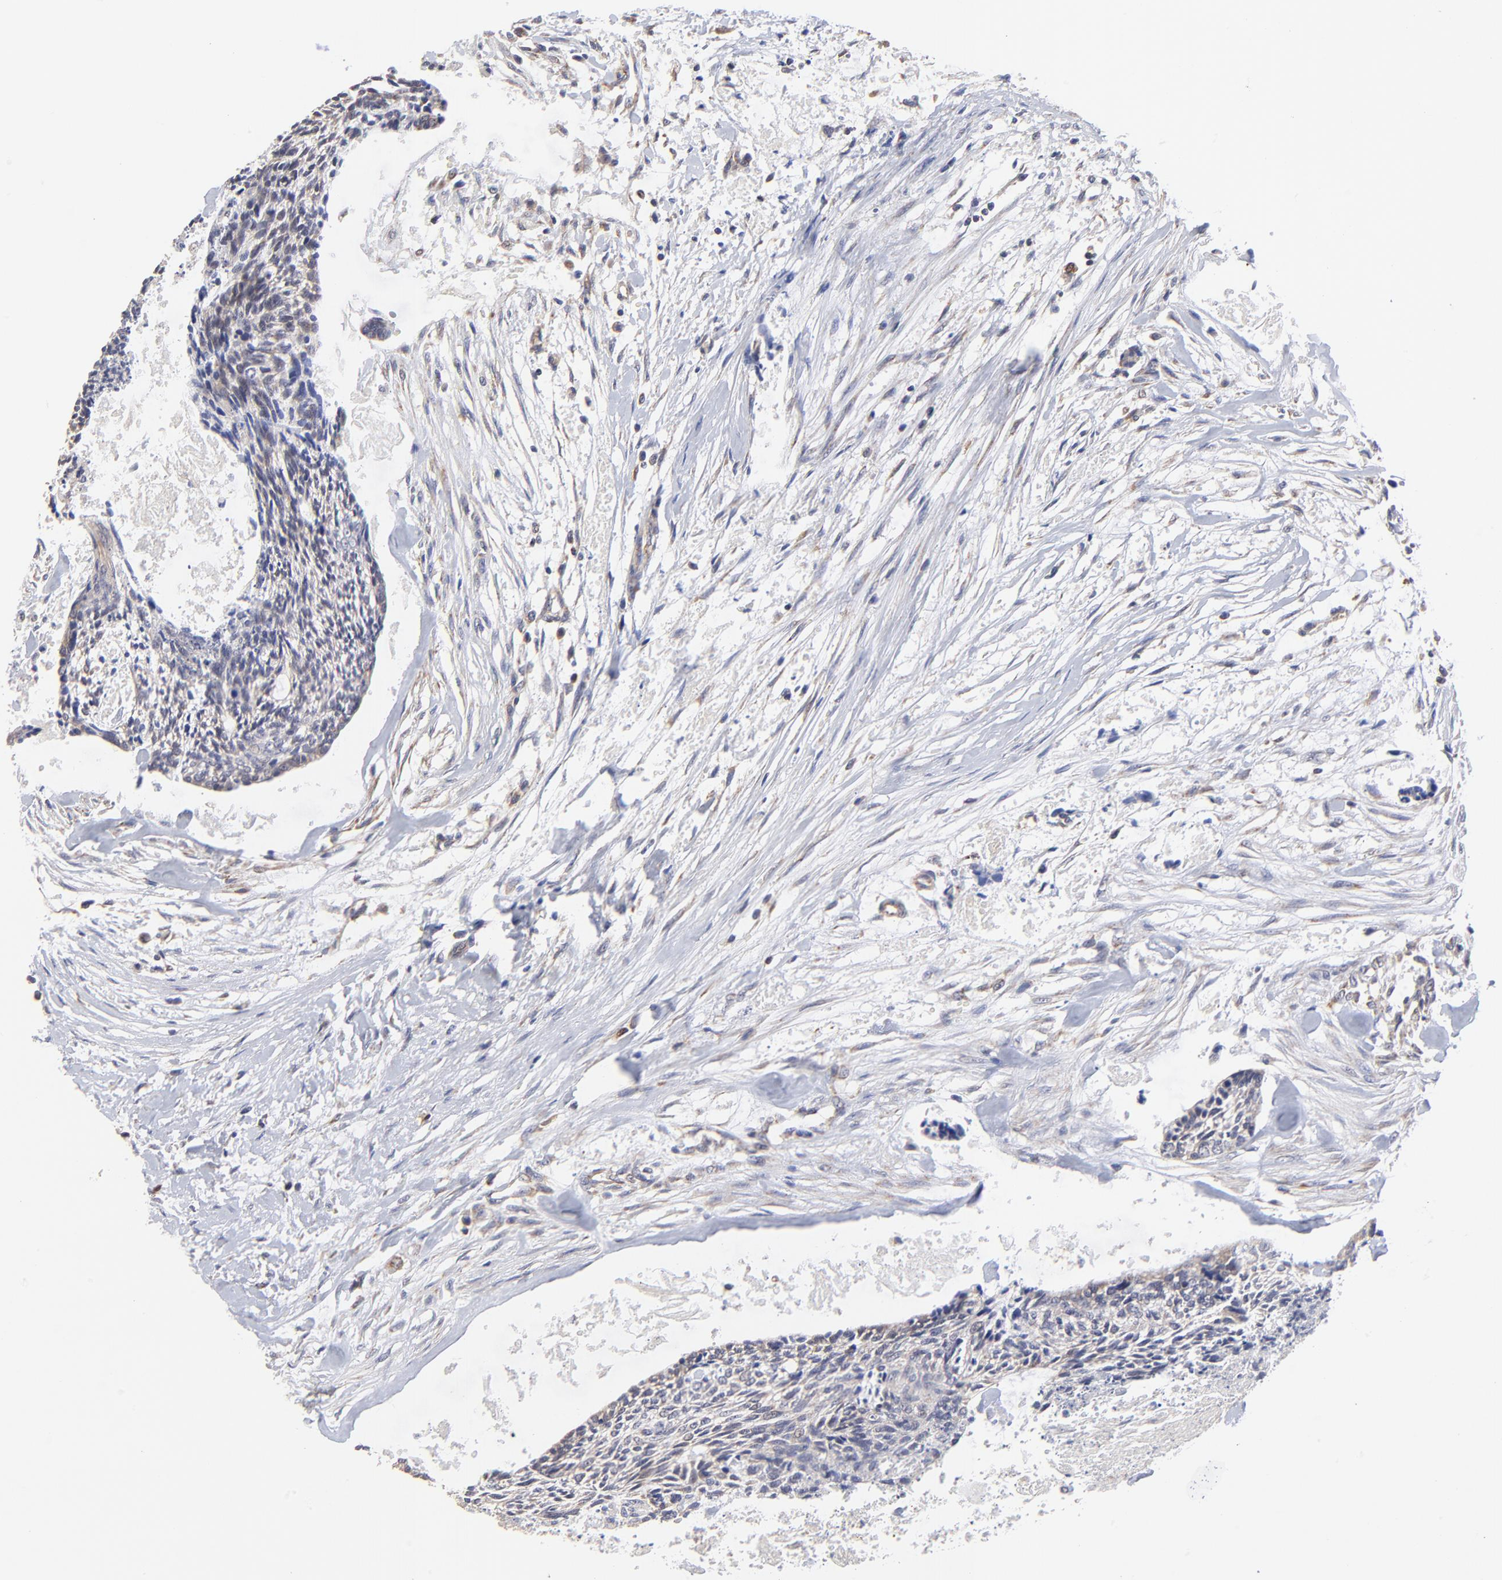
{"staining": {"intensity": "weak", "quantity": "<25%", "location": "cytoplasmic/membranous"}, "tissue": "head and neck cancer", "cell_type": "Tumor cells", "image_type": "cancer", "snomed": [{"axis": "morphology", "description": "Squamous cell carcinoma, NOS"}, {"axis": "topography", "description": "Salivary gland"}, {"axis": "topography", "description": "Head-Neck"}], "caption": "There is no significant staining in tumor cells of head and neck squamous cell carcinoma.", "gene": "FBXL12", "patient": {"sex": "male", "age": 70}}